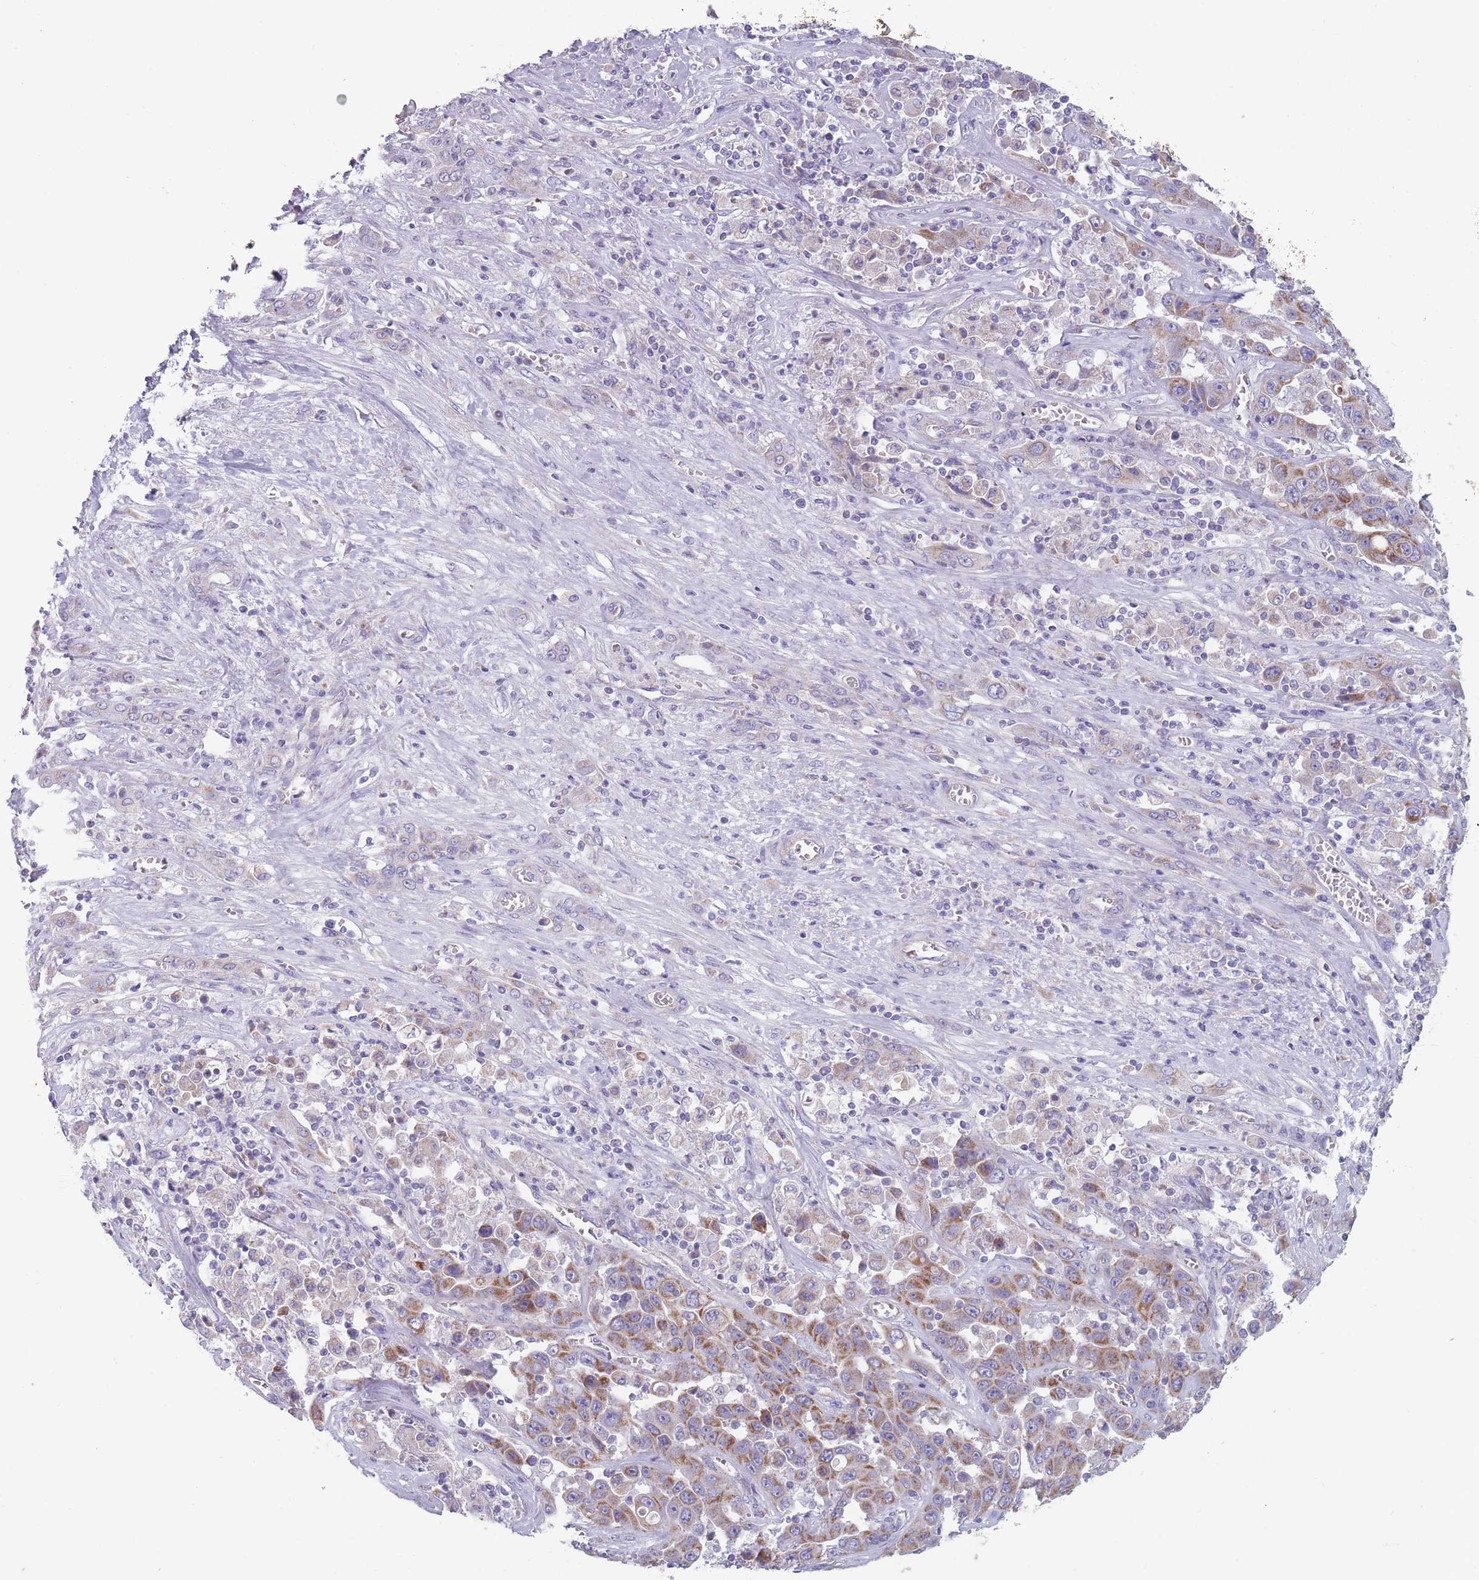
{"staining": {"intensity": "moderate", "quantity": "25%-75%", "location": "cytoplasmic/membranous"}, "tissue": "liver cancer", "cell_type": "Tumor cells", "image_type": "cancer", "snomed": [{"axis": "morphology", "description": "Cholangiocarcinoma"}, {"axis": "topography", "description": "Liver"}], "caption": "Liver cancer (cholangiocarcinoma) stained for a protein shows moderate cytoplasmic/membranous positivity in tumor cells.", "gene": "MRPS14", "patient": {"sex": "female", "age": 52}}